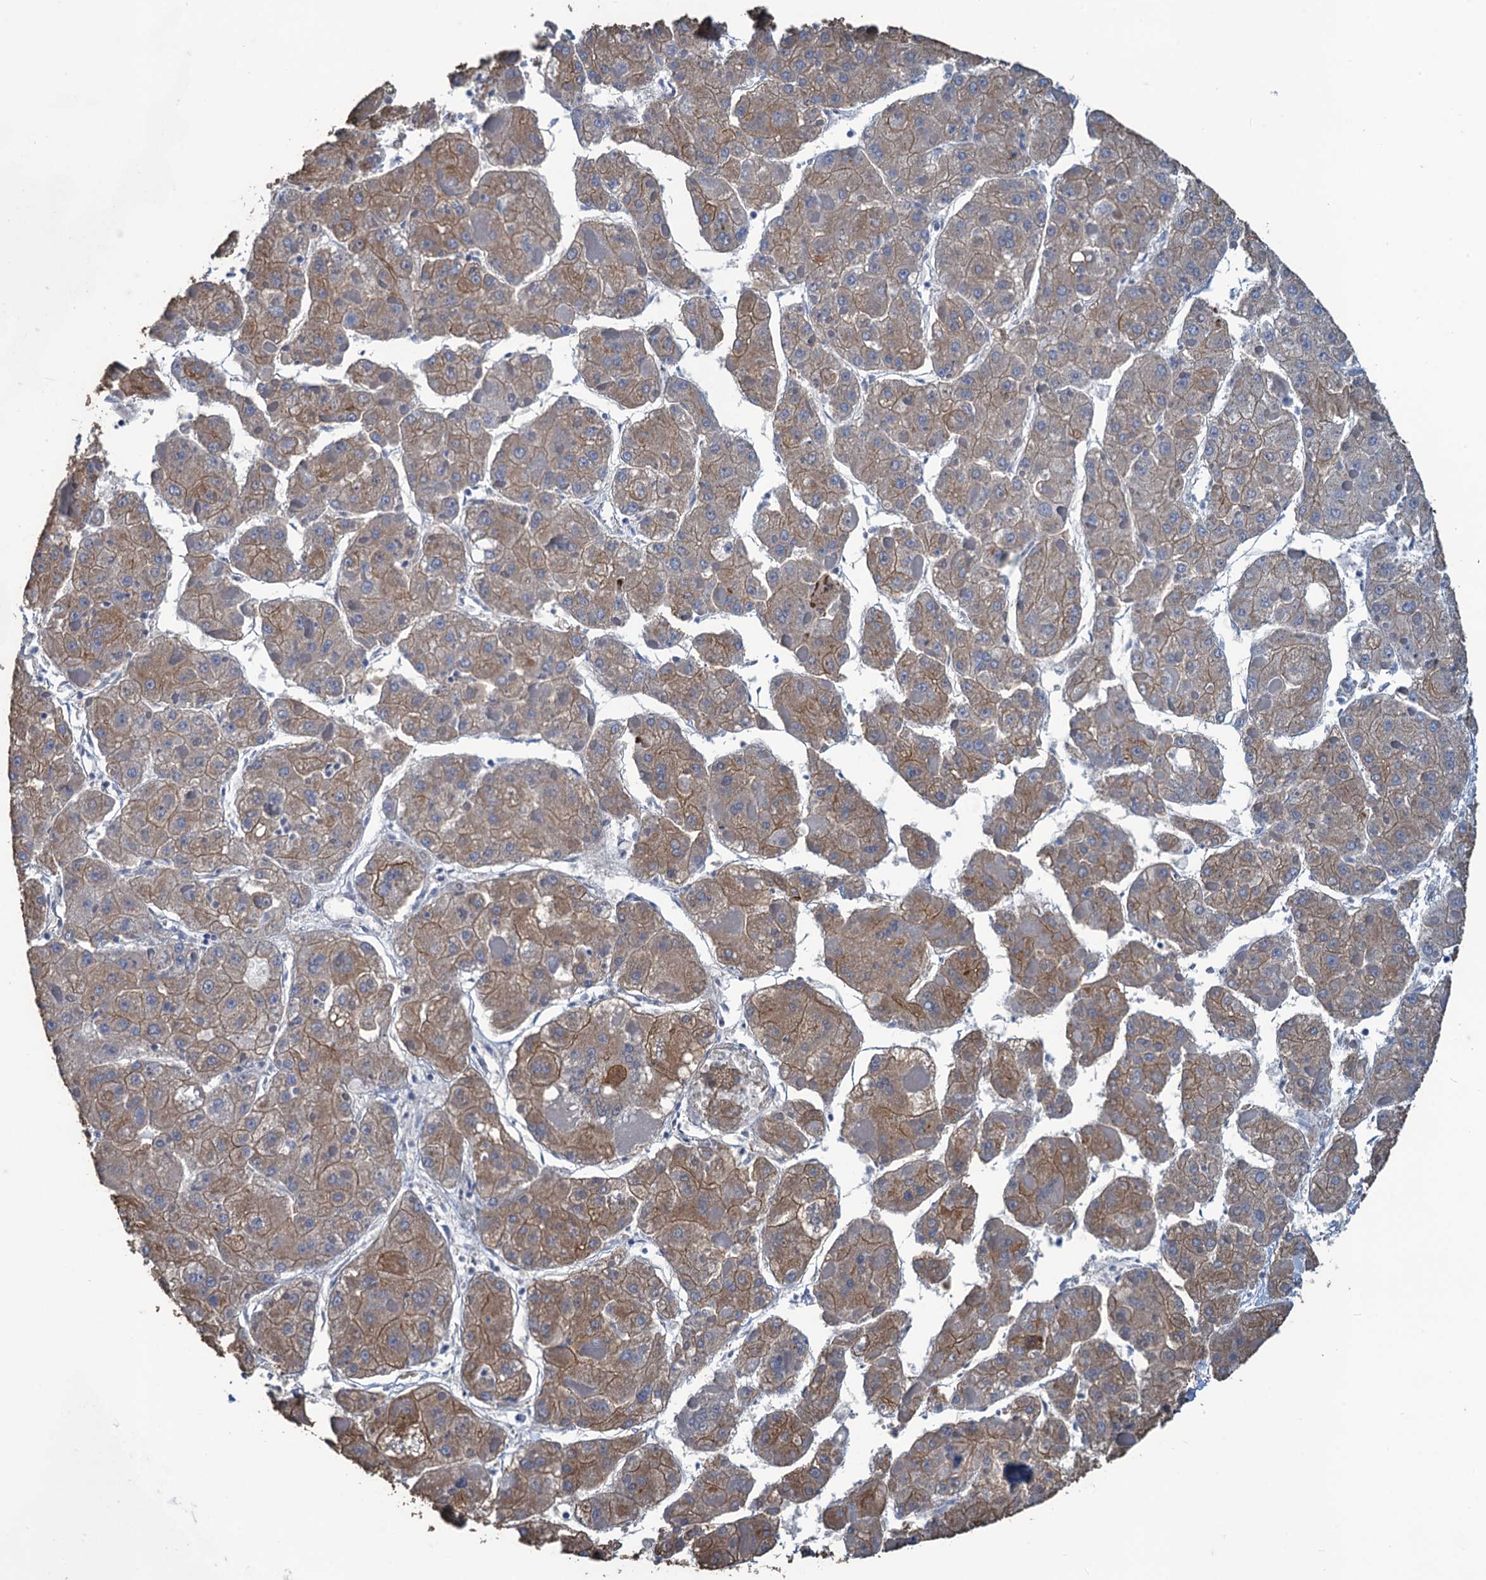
{"staining": {"intensity": "weak", "quantity": ">75%", "location": "cytoplasmic/membranous"}, "tissue": "liver cancer", "cell_type": "Tumor cells", "image_type": "cancer", "snomed": [{"axis": "morphology", "description": "Carcinoma, Hepatocellular, NOS"}, {"axis": "topography", "description": "Liver"}], "caption": "Protein staining exhibits weak cytoplasmic/membranous positivity in about >75% of tumor cells in liver hepatocellular carcinoma. (DAB (3,3'-diaminobenzidine) IHC with brightfield microscopy, high magnification).", "gene": "SMCO3", "patient": {"sex": "female", "age": 73}}